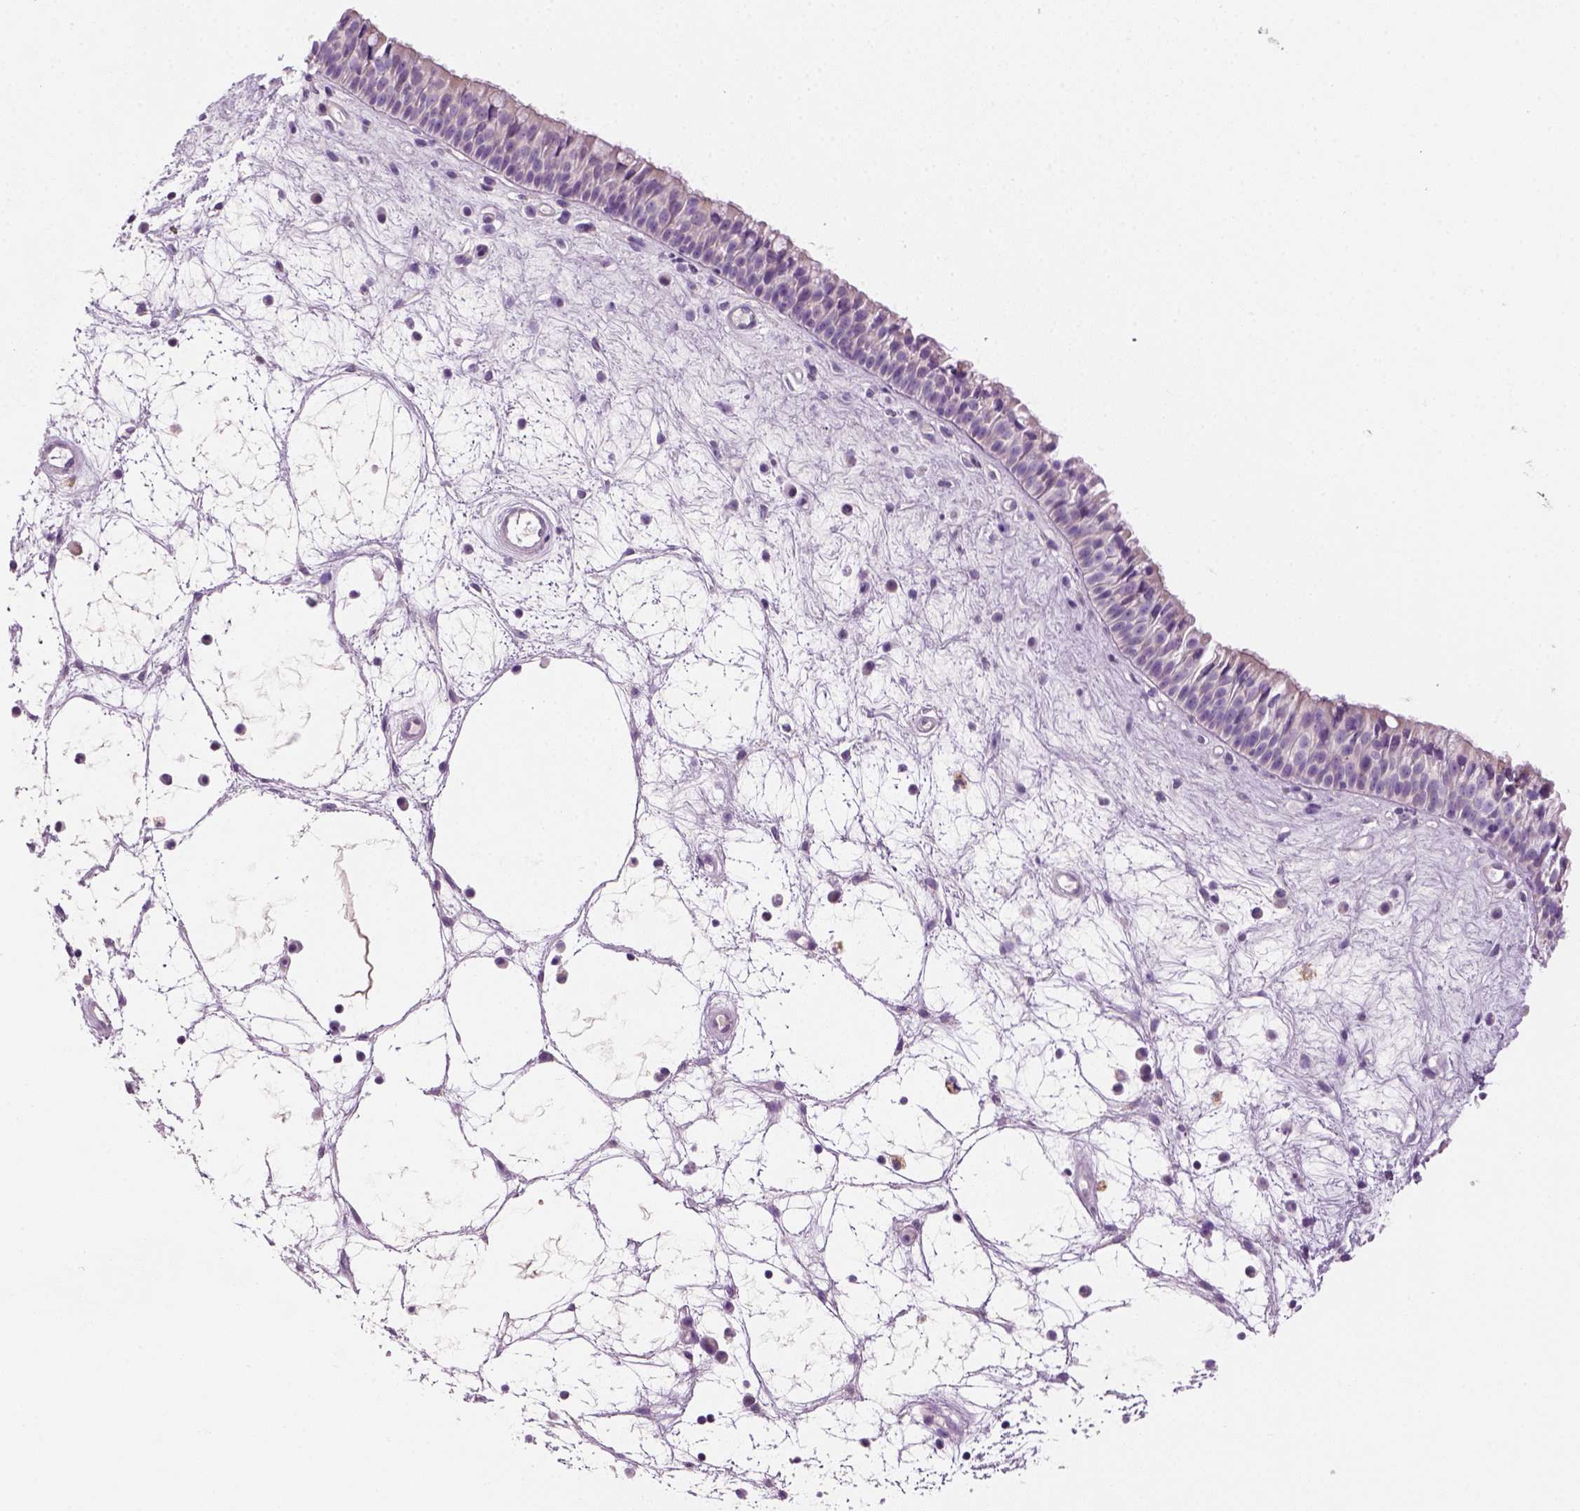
{"staining": {"intensity": "negative", "quantity": "none", "location": "none"}, "tissue": "nasopharynx", "cell_type": "Respiratory epithelial cells", "image_type": "normal", "snomed": [{"axis": "morphology", "description": "Normal tissue, NOS"}, {"axis": "topography", "description": "Nasopharynx"}], "caption": "This is a photomicrograph of immunohistochemistry (IHC) staining of unremarkable nasopharynx, which shows no staining in respiratory epithelial cells.", "gene": "NUDT6", "patient": {"sex": "male", "age": 69}}